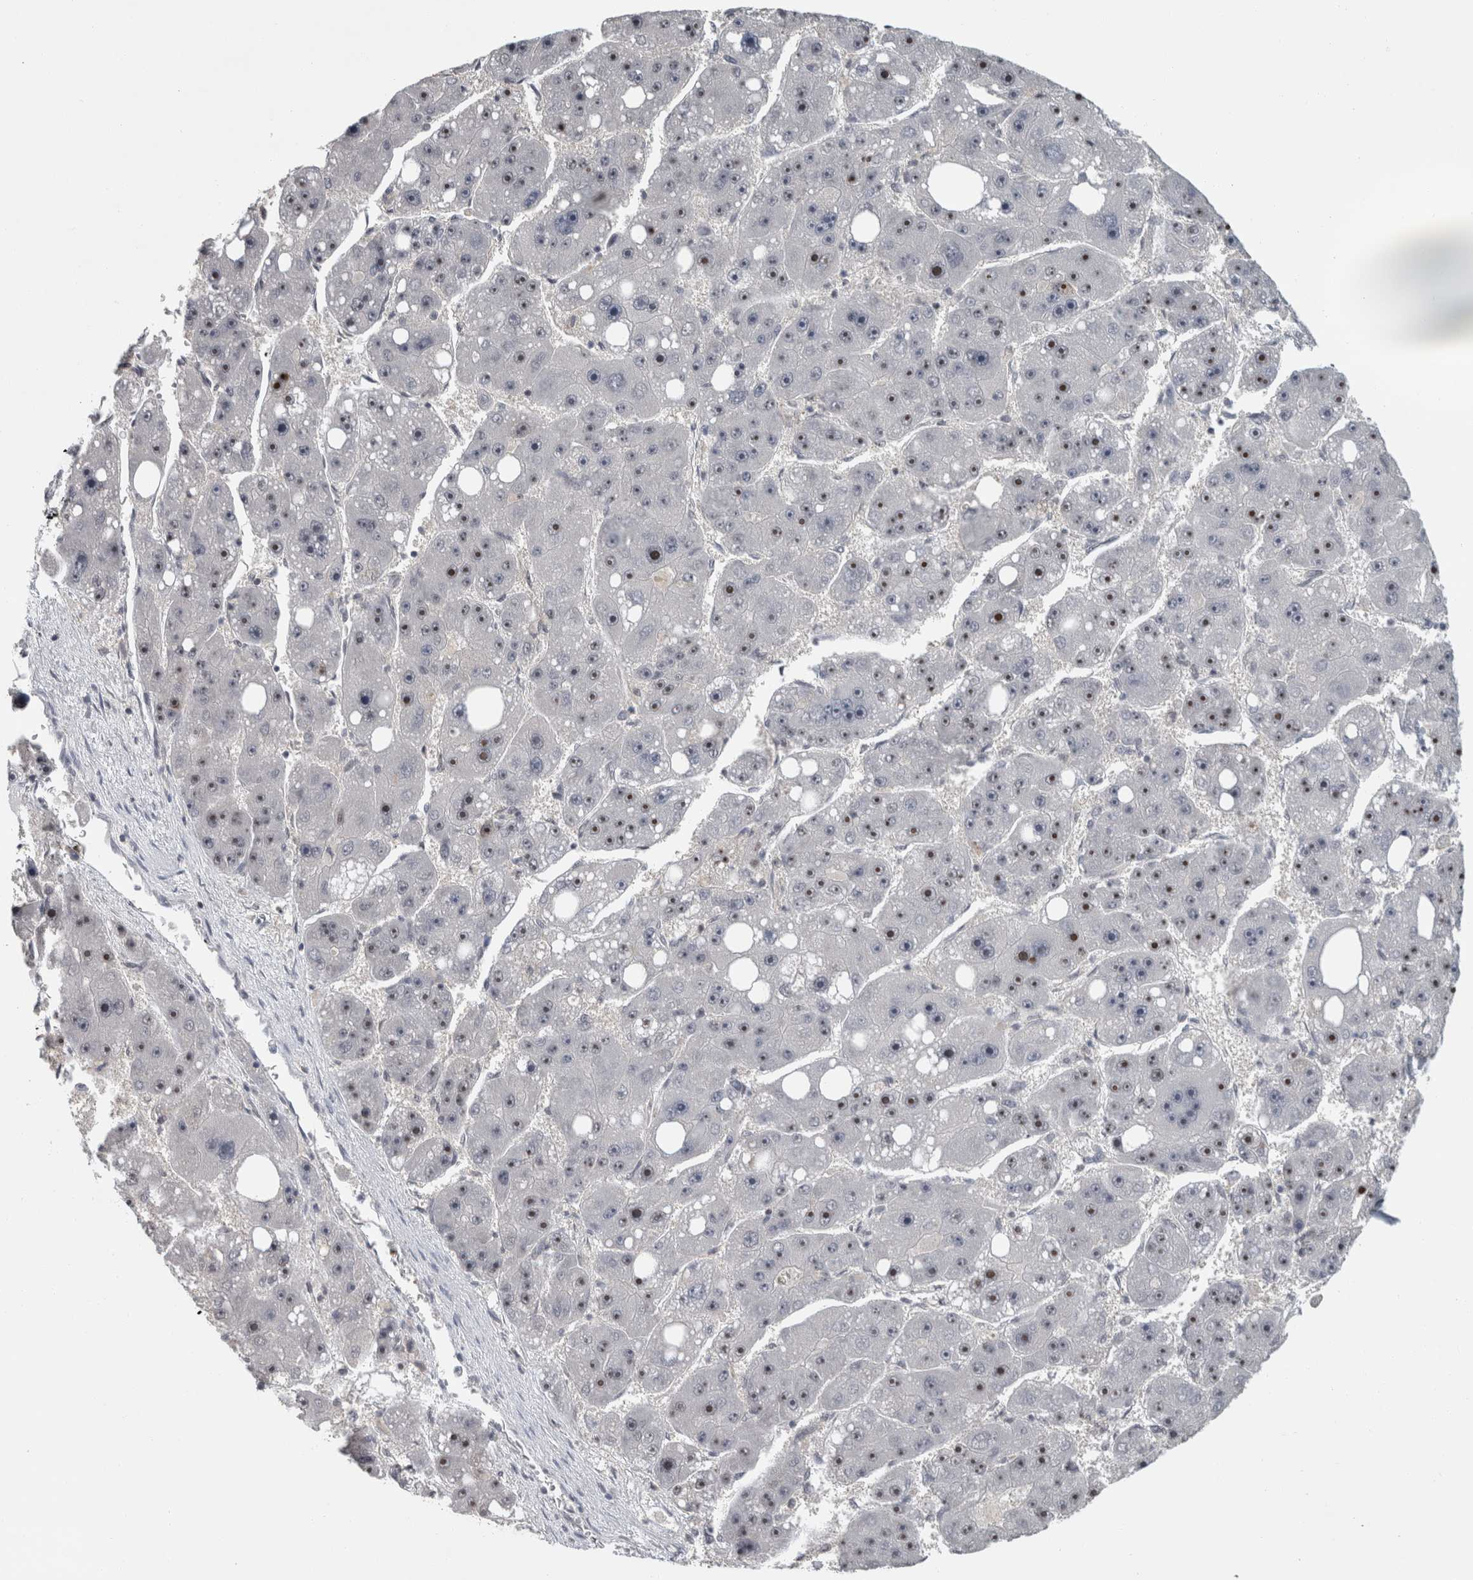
{"staining": {"intensity": "moderate", "quantity": "25%-75%", "location": "nuclear"}, "tissue": "liver cancer", "cell_type": "Tumor cells", "image_type": "cancer", "snomed": [{"axis": "morphology", "description": "Carcinoma, Hepatocellular, NOS"}, {"axis": "topography", "description": "Liver"}], "caption": "IHC of liver cancer (hepatocellular carcinoma) displays medium levels of moderate nuclear positivity in approximately 25%-75% of tumor cells.", "gene": "RBM28", "patient": {"sex": "female", "age": 61}}